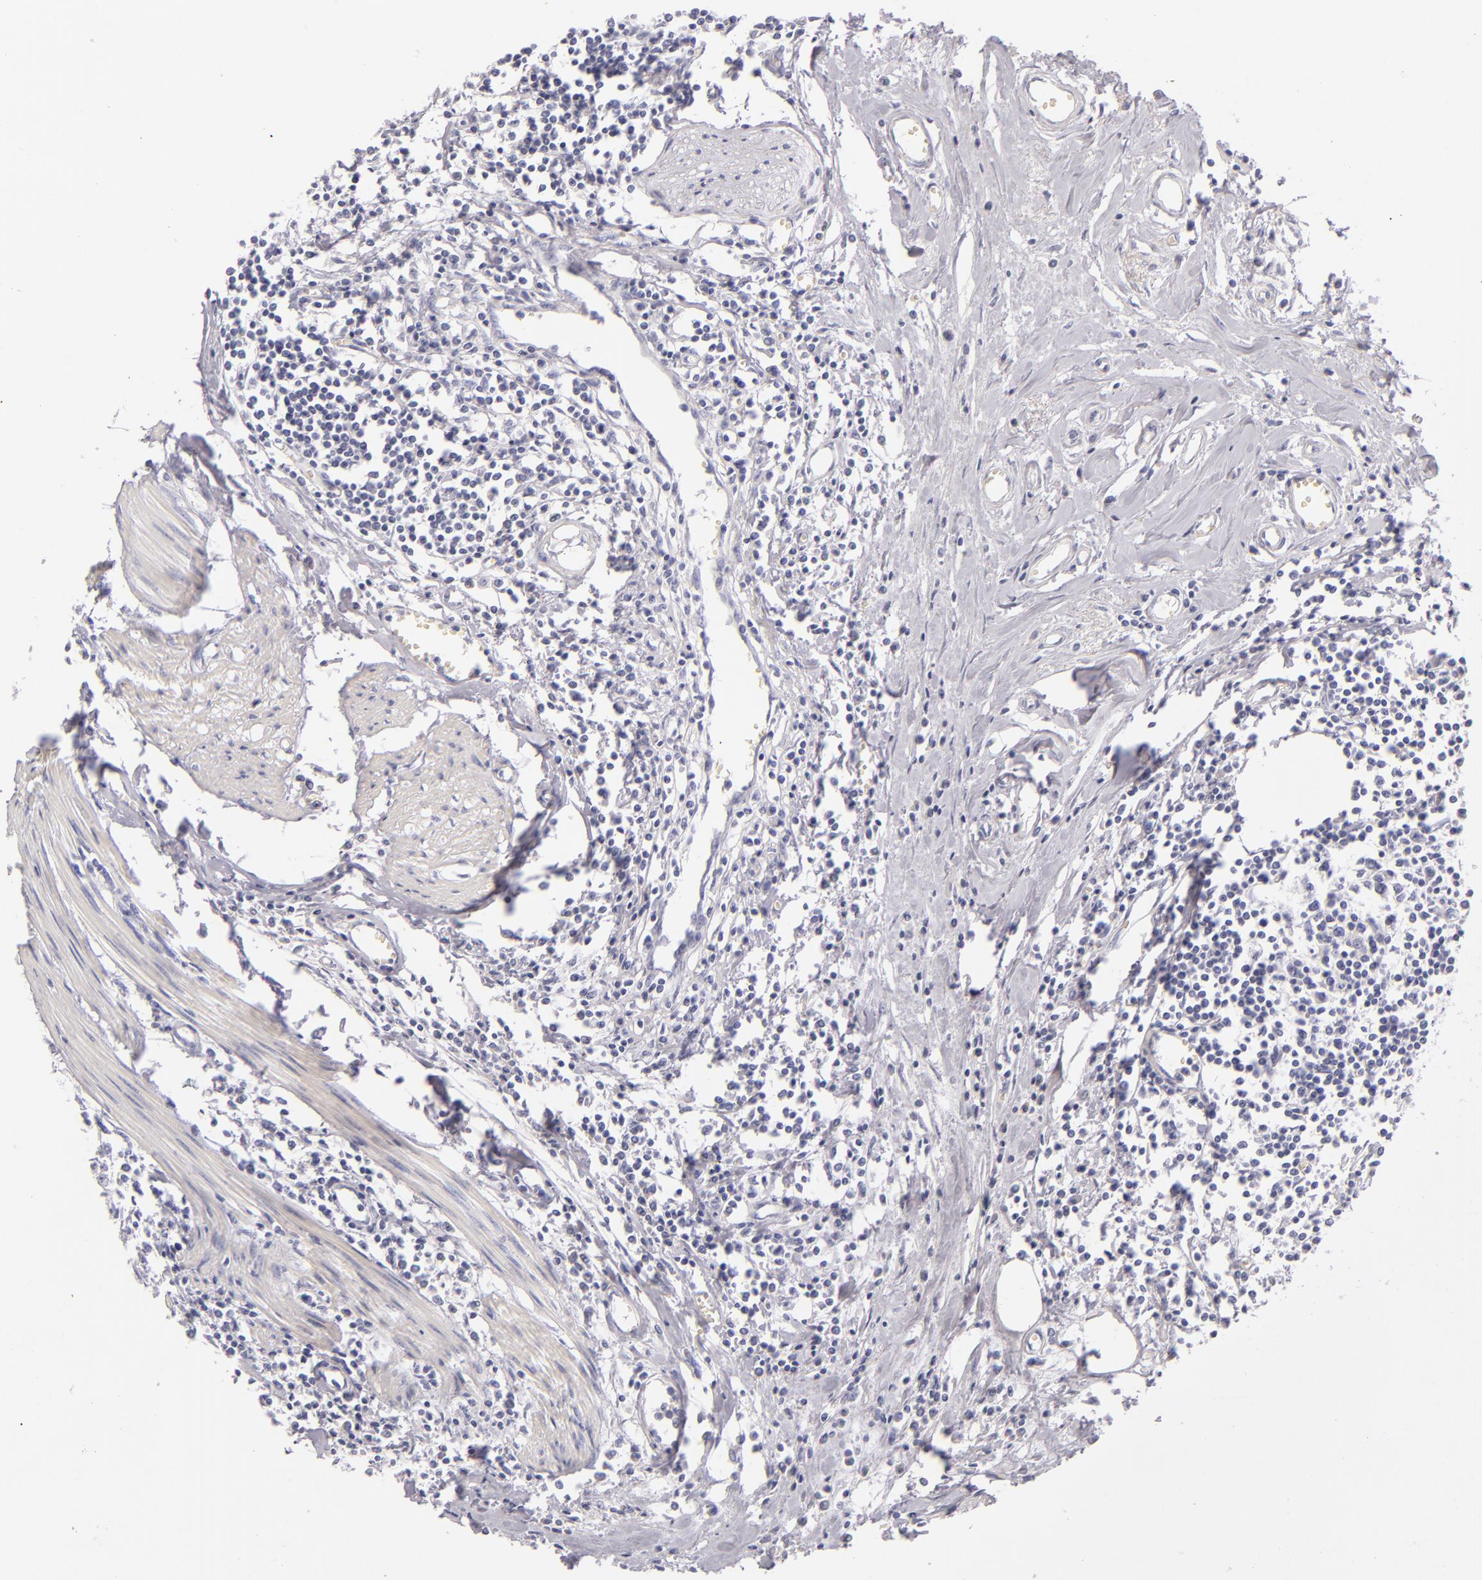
{"staining": {"intensity": "negative", "quantity": "none", "location": "none"}, "tissue": "urothelial cancer", "cell_type": "Tumor cells", "image_type": "cancer", "snomed": [{"axis": "morphology", "description": "Urothelial carcinoma, High grade"}, {"axis": "topography", "description": "Urinary bladder"}], "caption": "Protein analysis of high-grade urothelial carcinoma shows no significant positivity in tumor cells.", "gene": "FABP1", "patient": {"sex": "male", "age": 54}}